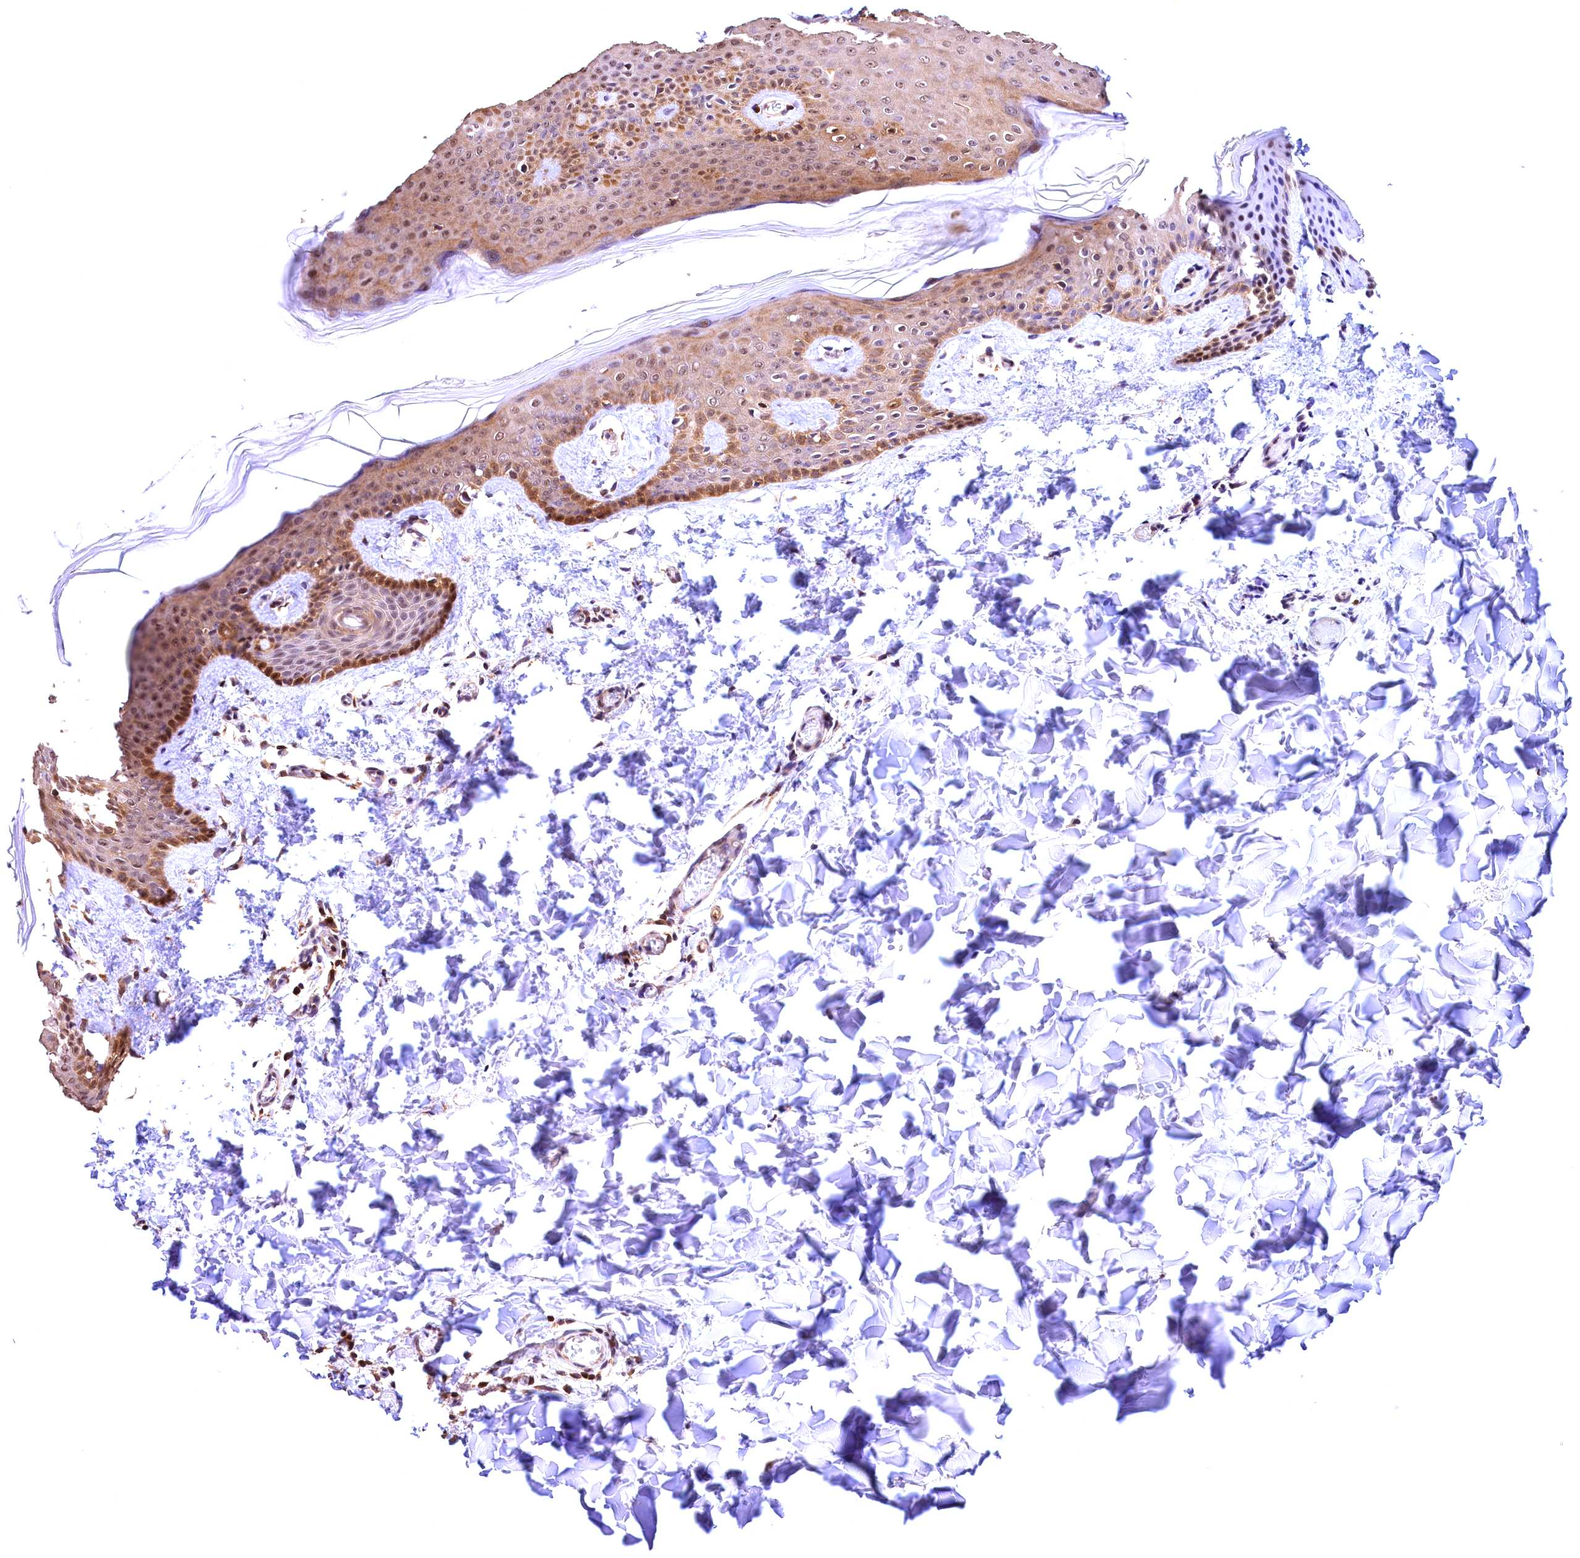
{"staining": {"intensity": "moderate", "quantity": "25%-75%", "location": "cytoplasmic/membranous,nuclear"}, "tissue": "skin", "cell_type": "Fibroblasts", "image_type": "normal", "snomed": [{"axis": "morphology", "description": "Normal tissue, NOS"}, {"axis": "topography", "description": "Skin"}], "caption": "Fibroblasts demonstrate medium levels of moderate cytoplasmic/membranous,nuclear expression in approximately 25%-75% of cells in normal skin. The protein of interest is shown in brown color, while the nuclei are stained blue.", "gene": "CHORDC1", "patient": {"sex": "male", "age": 36}}